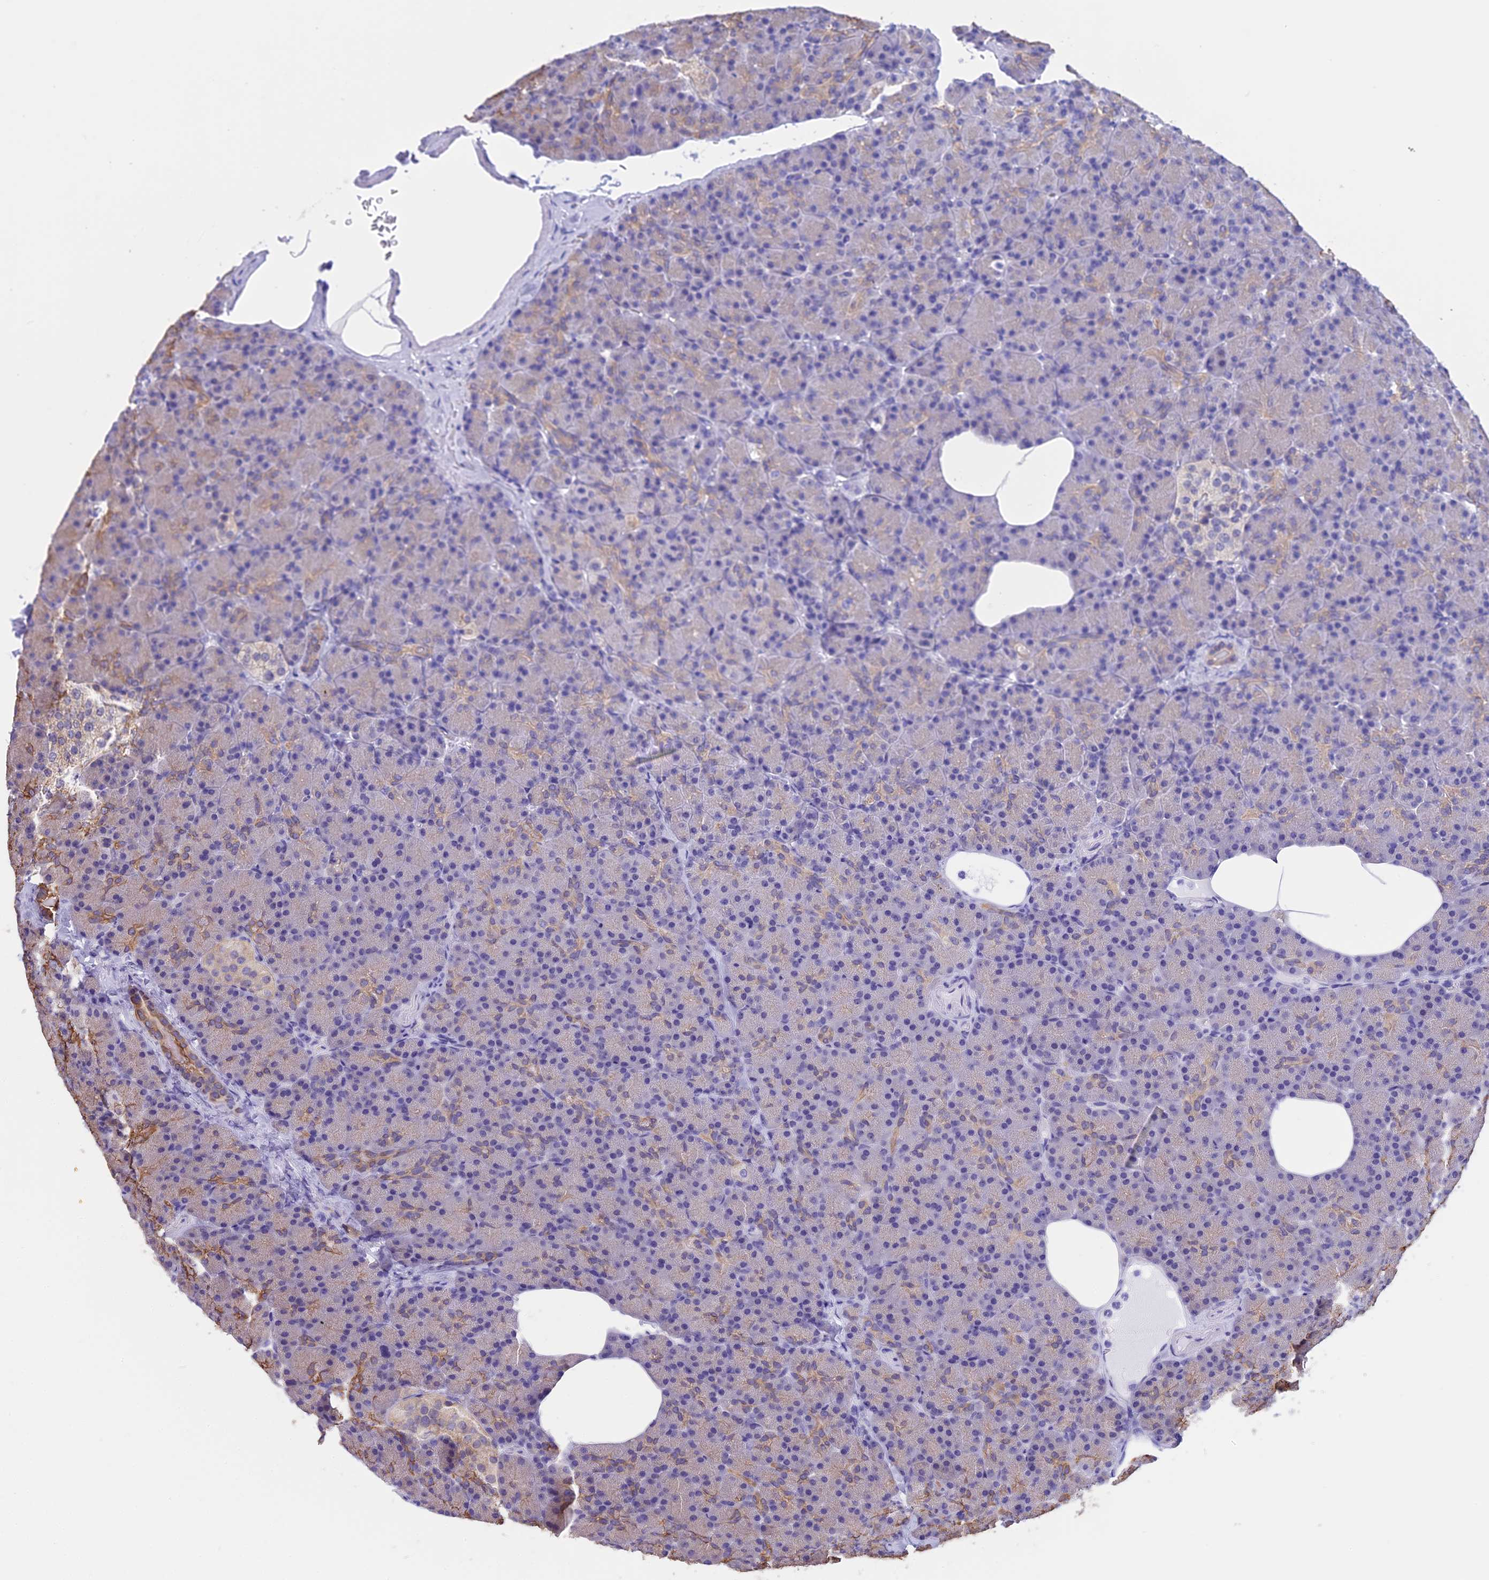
{"staining": {"intensity": "moderate", "quantity": "<25%", "location": "cytoplasmic/membranous"}, "tissue": "pancreas", "cell_type": "Exocrine glandular cells", "image_type": "normal", "snomed": [{"axis": "morphology", "description": "Normal tissue, NOS"}, {"axis": "topography", "description": "Pancreas"}], "caption": "Moderate cytoplasmic/membranous expression is seen in approximately <25% of exocrine glandular cells in normal pancreas. (Stains: DAB in brown, nuclei in blue, Microscopy: brightfield microscopy at high magnification).", "gene": "STUB1", "patient": {"sex": "female", "age": 43}}